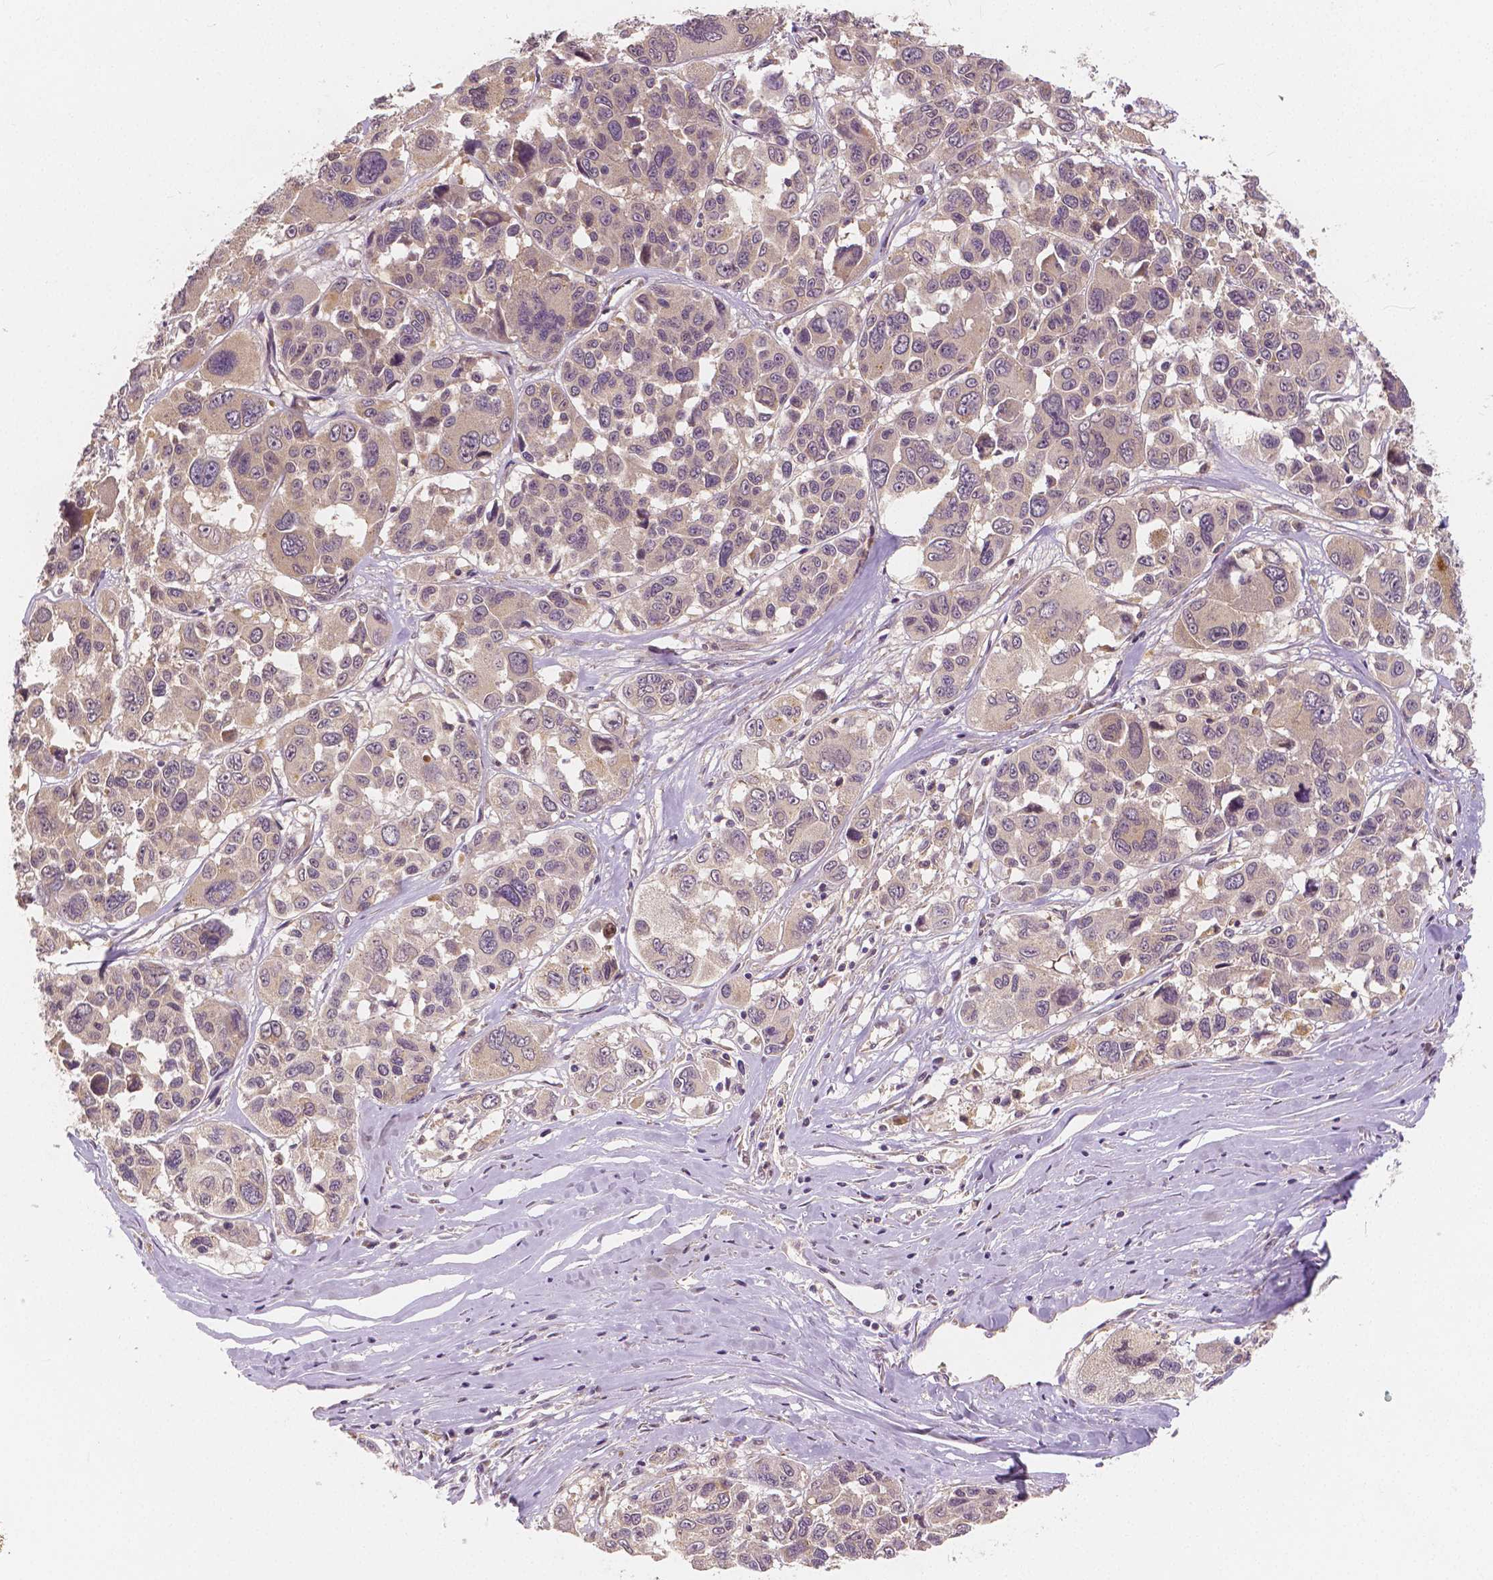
{"staining": {"intensity": "weak", "quantity": ">75%", "location": "cytoplasmic/membranous"}, "tissue": "melanoma", "cell_type": "Tumor cells", "image_type": "cancer", "snomed": [{"axis": "morphology", "description": "Malignant melanoma, NOS"}, {"axis": "topography", "description": "Skin"}], "caption": "Approximately >75% of tumor cells in human melanoma show weak cytoplasmic/membranous protein positivity as visualized by brown immunohistochemical staining.", "gene": "SNX12", "patient": {"sex": "female", "age": 66}}